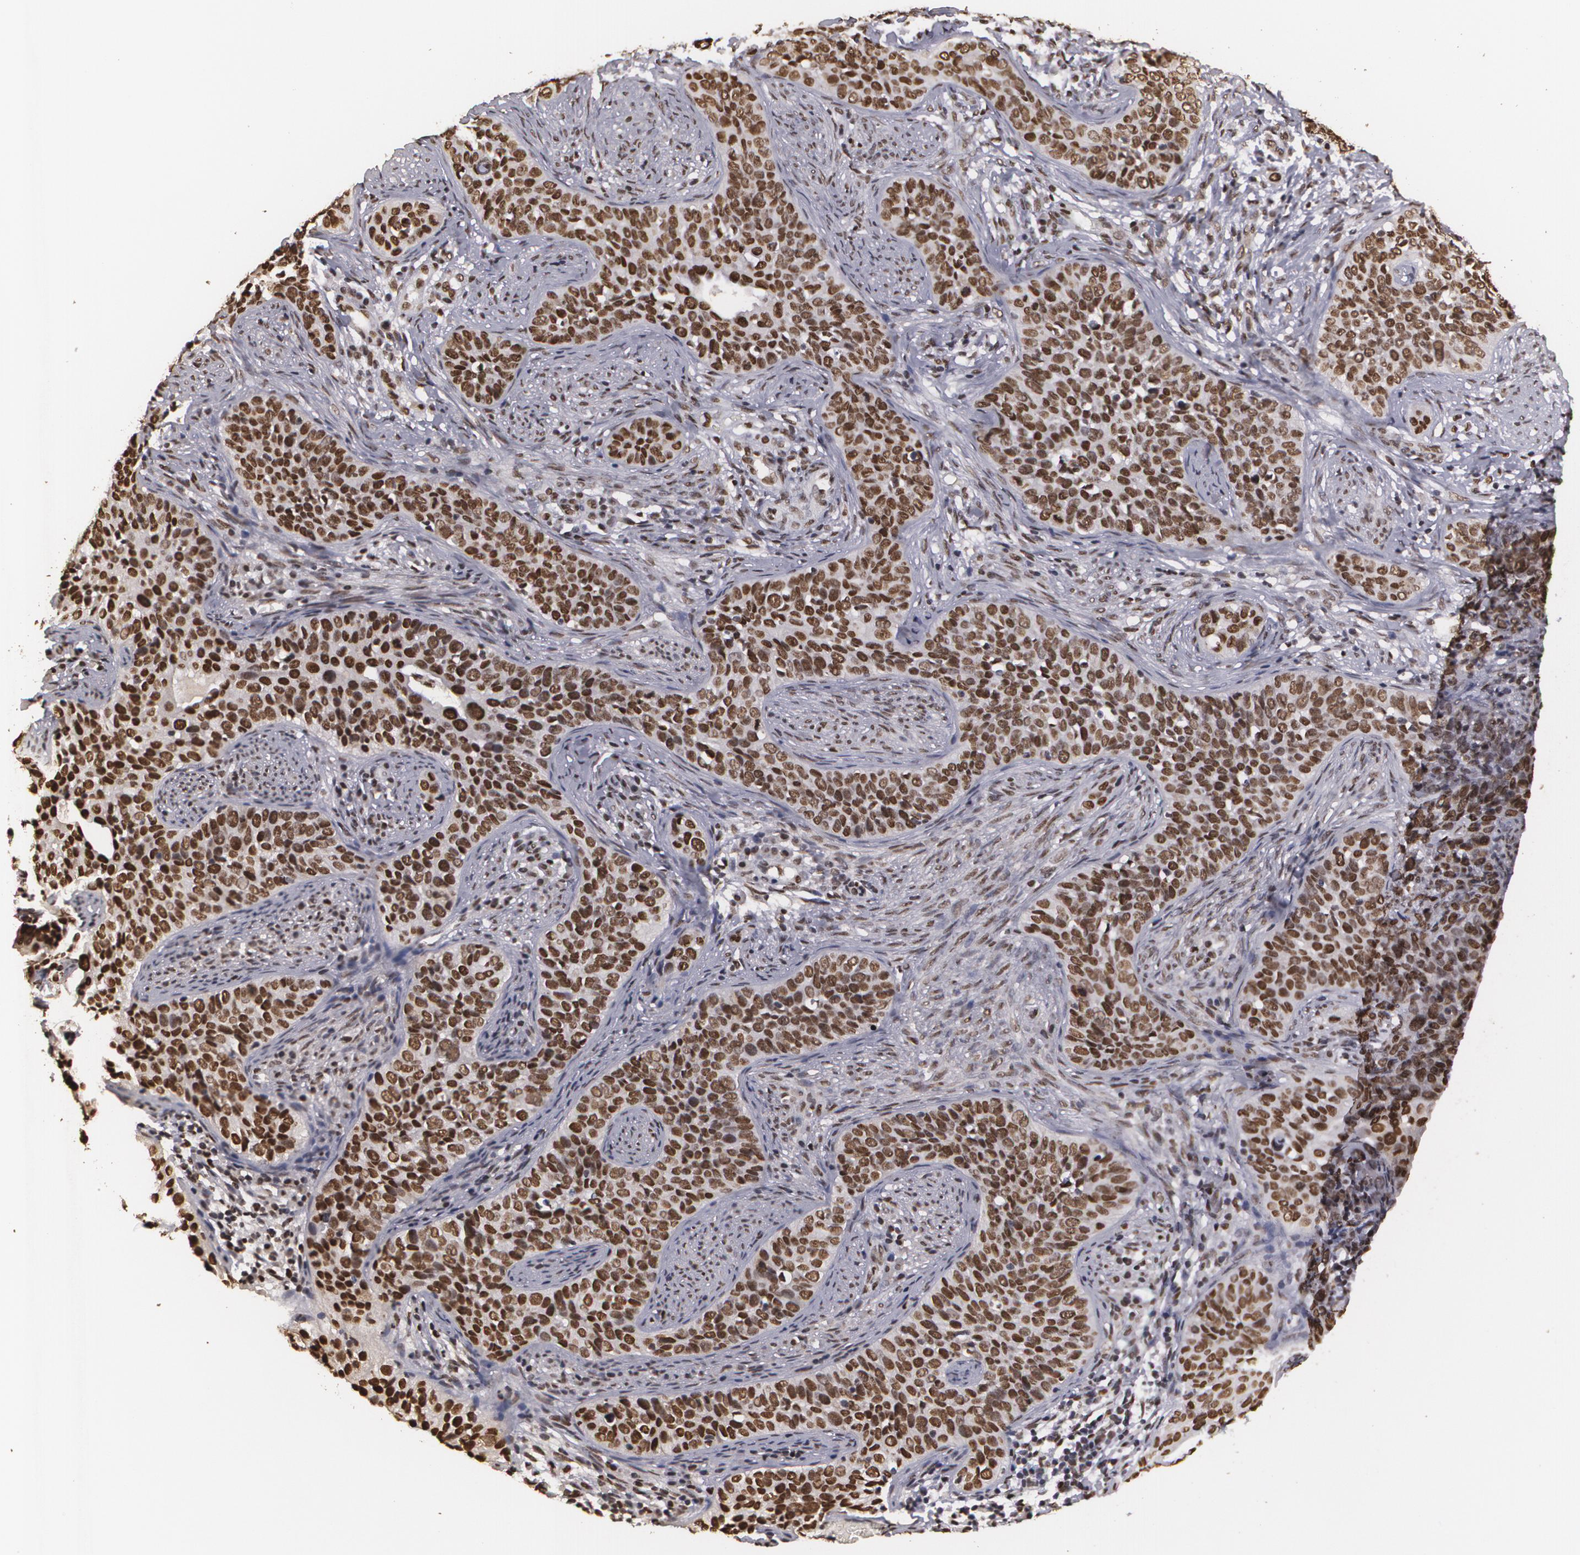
{"staining": {"intensity": "strong", "quantity": ">75%", "location": "nuclear"}, "tissue": "cervical cancer", "cell_type": "Tumor cells", "image_type": "cancer", "snomed": [{"axis": "morphology", "description": "Squamous cell carcinoma, NOS"}, {"axis": "topography", "description": "Cervix"}], "caption": "An image of human squamous cell carcinoma (cervical) stained for a protein shows strong nuclear brown staining in tumor cells.", "gene": "RCOR1", "patient": {"sex": "female", "age": 31}}